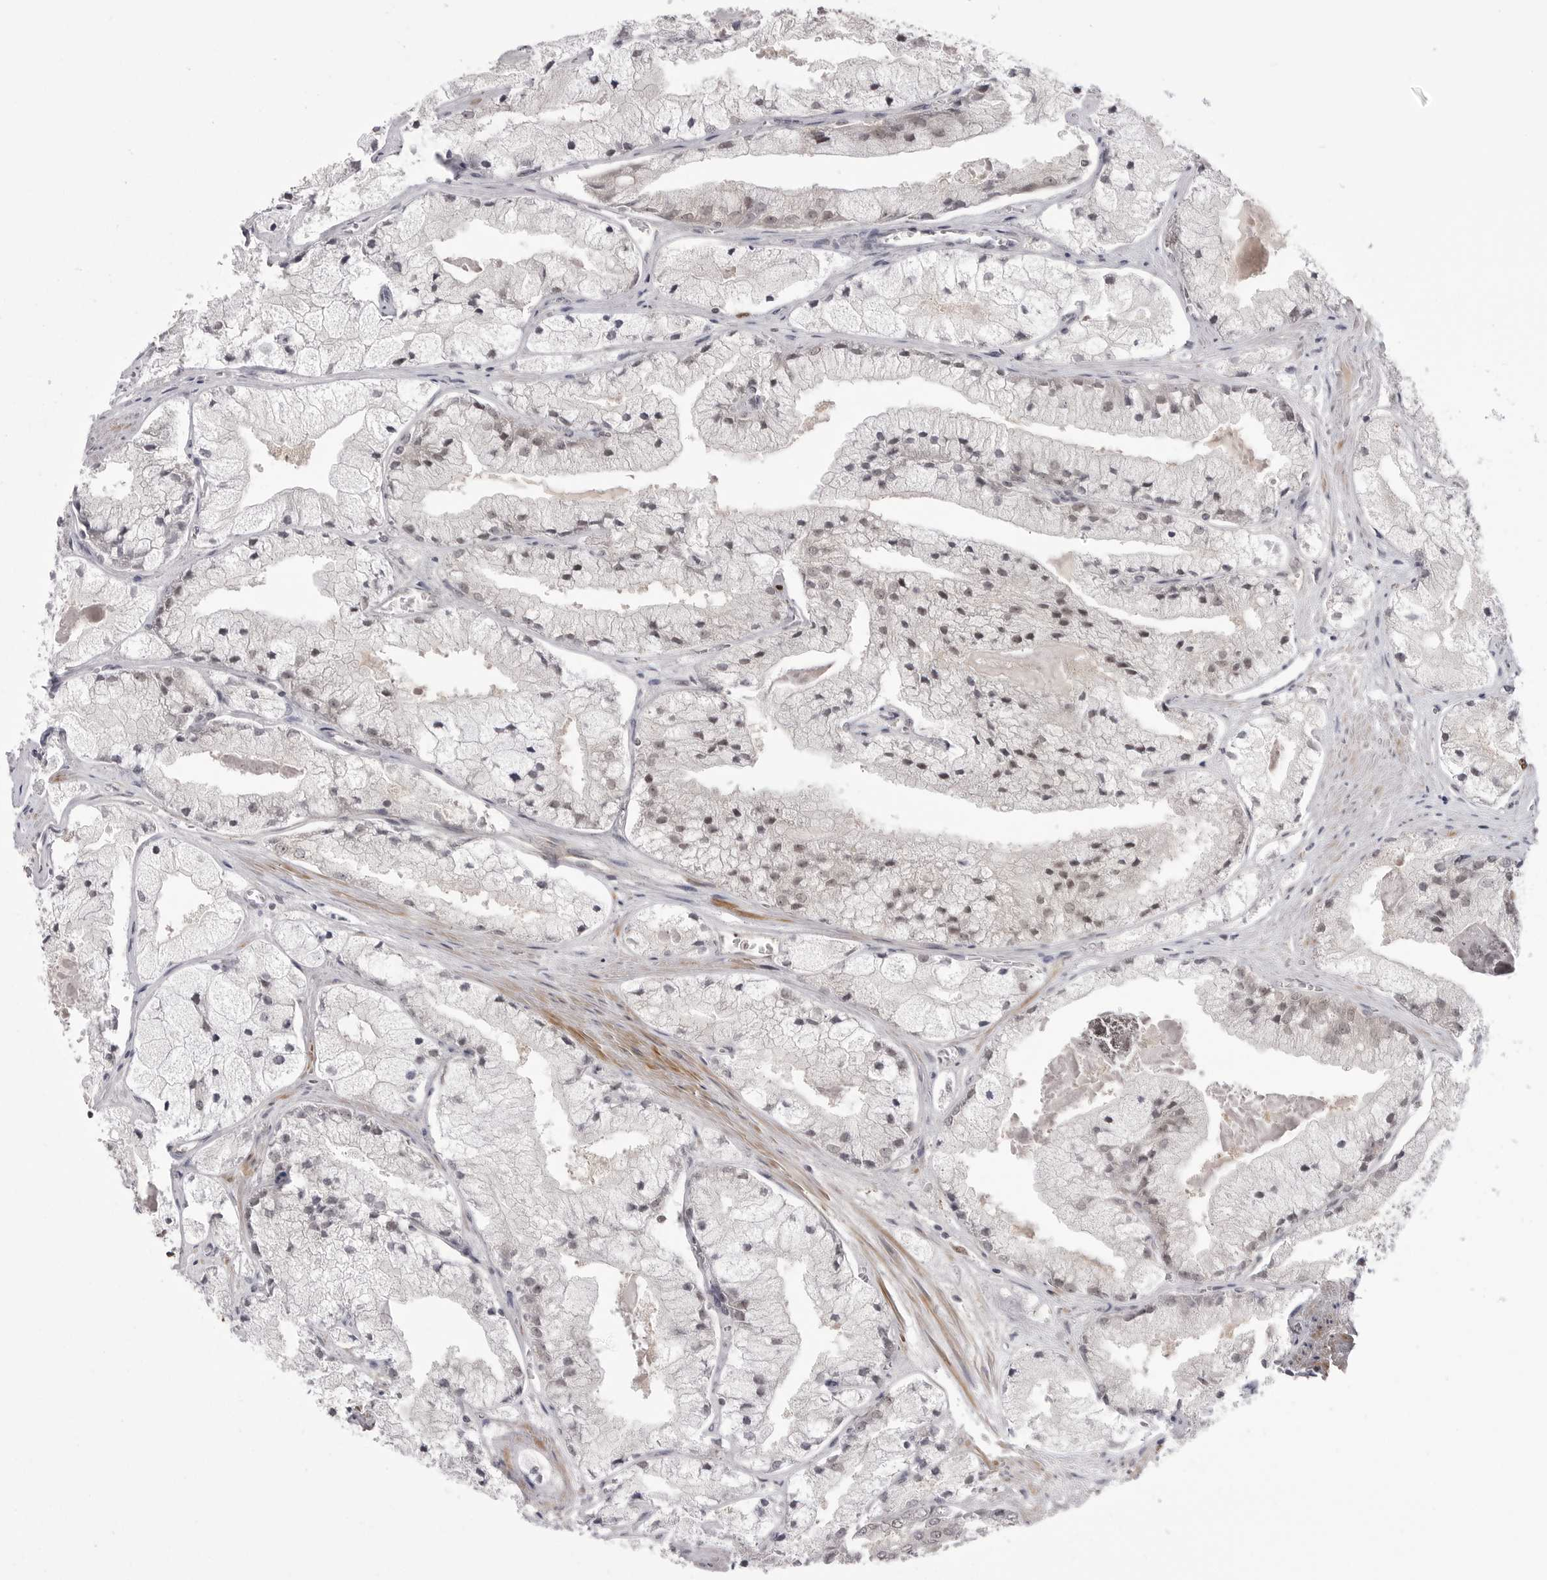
{"staining": {"intensity": "negative", "quantity": "none", "location": "none"}, "tissue": "prostate cancer", "cell_type": "Tumor cells", "image_type": "cancer", "snomed": [{"axis": "morphology", "description": "Adenocarcinoma, High grade"}, {"axis": "topography", "description": "Prostate"}], "caption": "Immunohistochemistry (IHC) micrograph of neoplastic tissue: human prostate cancer stained with DAB displays no significant protein positivity in tumor cells.", "gene": "PTK2B", "patient": {"sex": "male", "age": 50}}